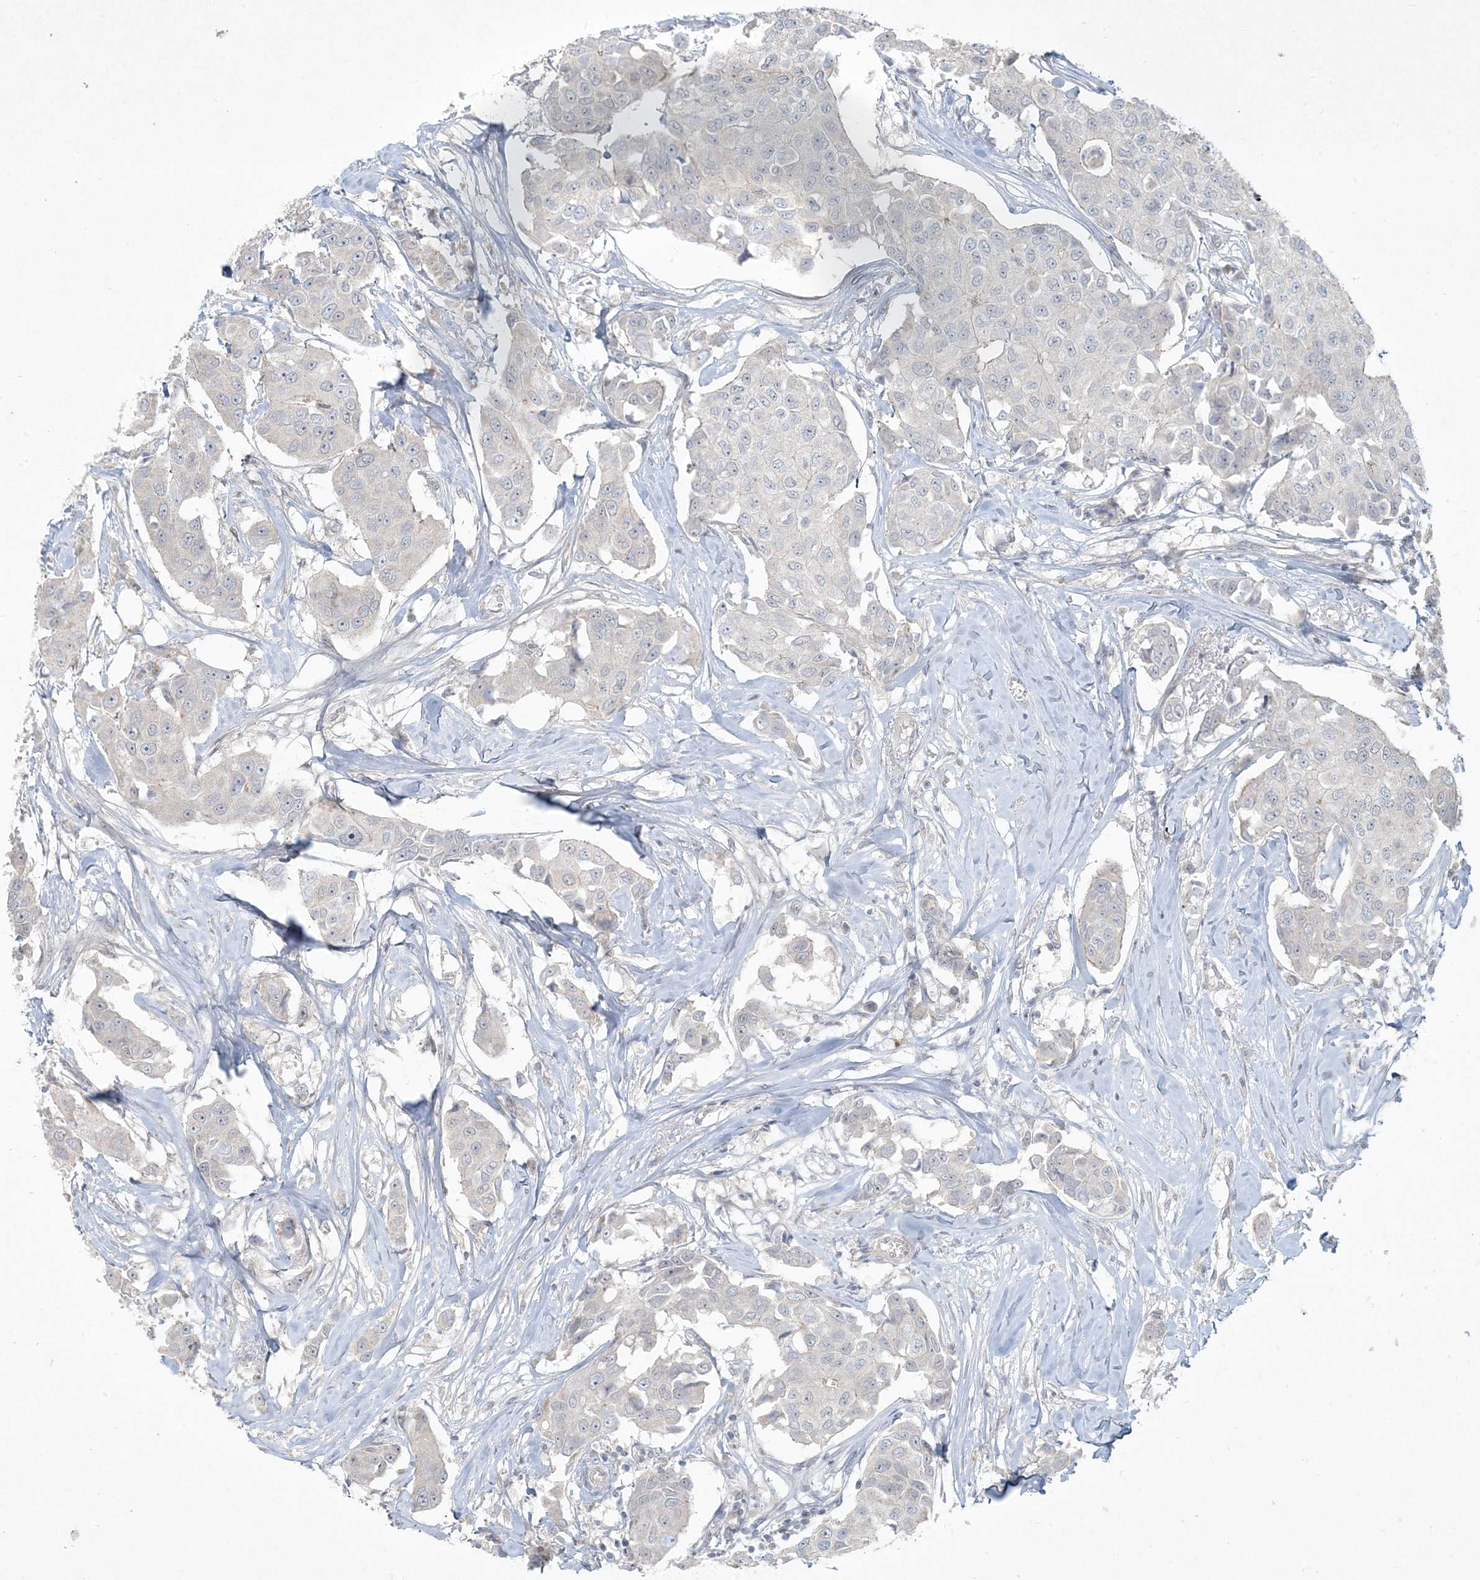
{"staining": {"intensity": "negative", "quantity": "none", "location": "none"}, "tissue": "breast cancer", "cell_type": "Tumor cells", "image_type": "cancer", "snomed": [{"axis": "morphology", "description": "Duct carcinoma"}, {"axis": "topography", "description": "Breast"}], "caption": "Human breast cancer stained for a protein using immunohistochemistry demonstrates no expression in tumor cells.", "gene": "BCORL1", "patient": {"sex": "female", "age": 80}}